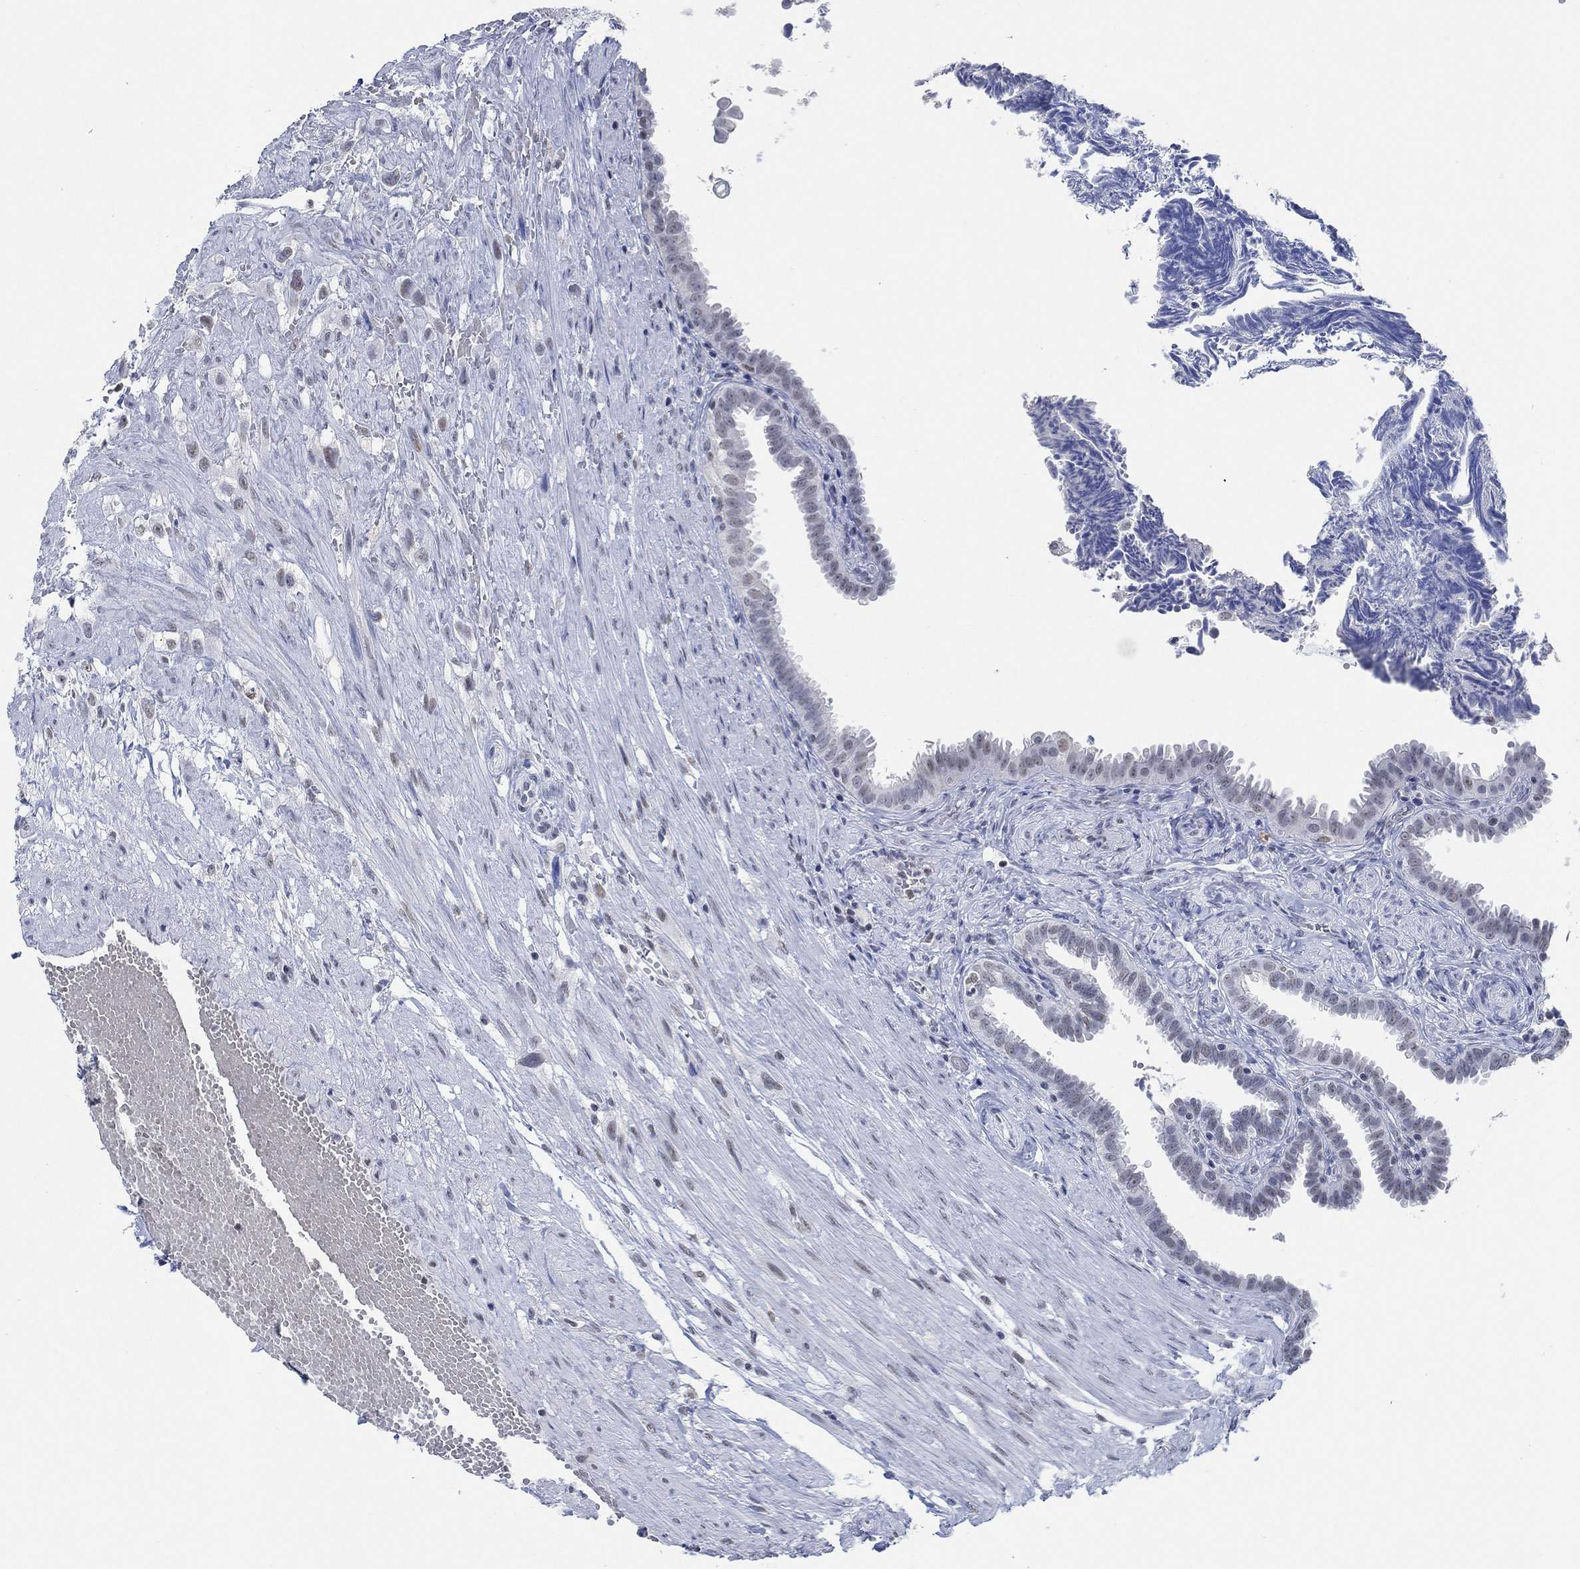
{"staining": {"intensity": "negative", "quantity": "none", "location": "none"}, "tissue": "fallopian tube", "cell_type": "Glandular cells", "image_type": "normal", "snomed": [{"axis": "morphology", "description": "Normal tissue, NOS"}, {"axis": "topography", "description": "Fallopian tube"}], "caption": "Histopathology image shows no significant protein positivity in glandular cells of normal fallopian tube.", "gene": "PPP1R17", "patient": {"sex": "female", "age": 39}}